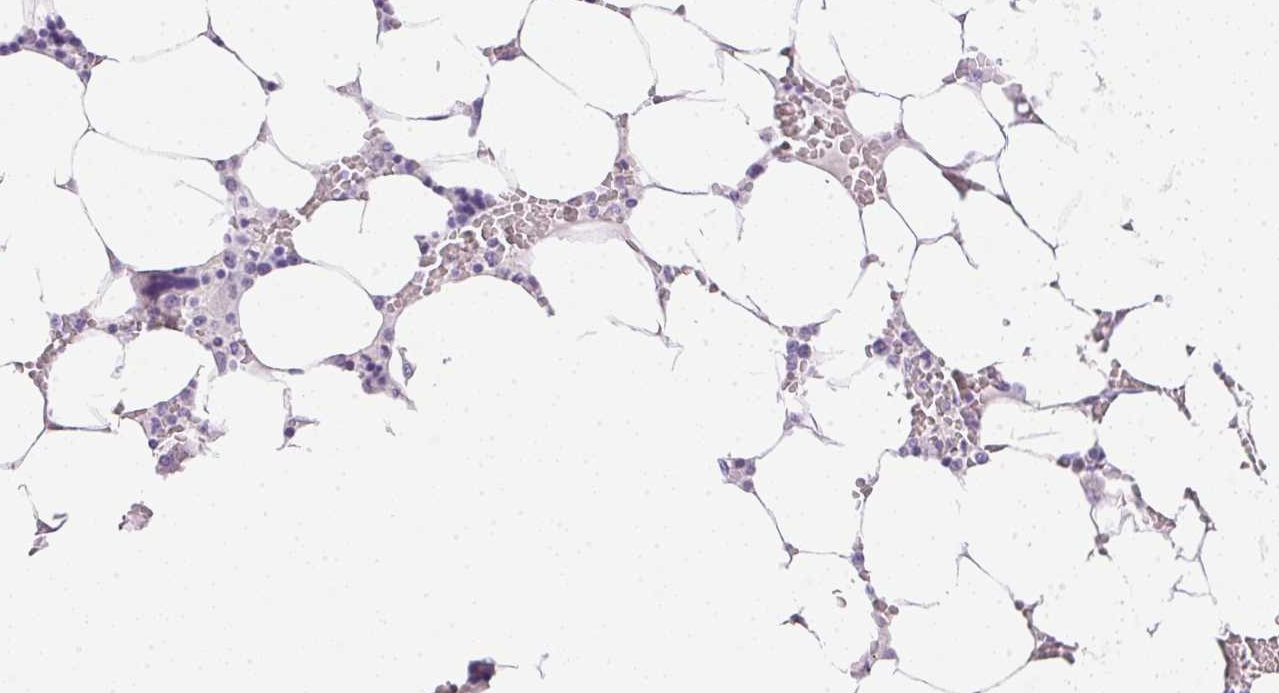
{"staining": {"intensity": "negative", "quantity": "none", "location": "none"}, "tissue": "bone marrow", "cell_type": "Hematopoietic cells", "image_type": "normal", "snomed": [{"axis": "morphology", "description": "Normal tissue, NOS"}, {"axis": "topography", "description": "Bone marrow"}], "caption": "A histopathology image of human bone marrow is negative for staining in hematopoietic cells. (Stains: DAB (3,3'-diaminobenzidine) immunohistochemistry (IHC) with hematoxylin counter stain, Microscopy: brightfield microscopy at high magnification).", "gene": "CTRL", "patient": {"sex": "male", "age": 64}}